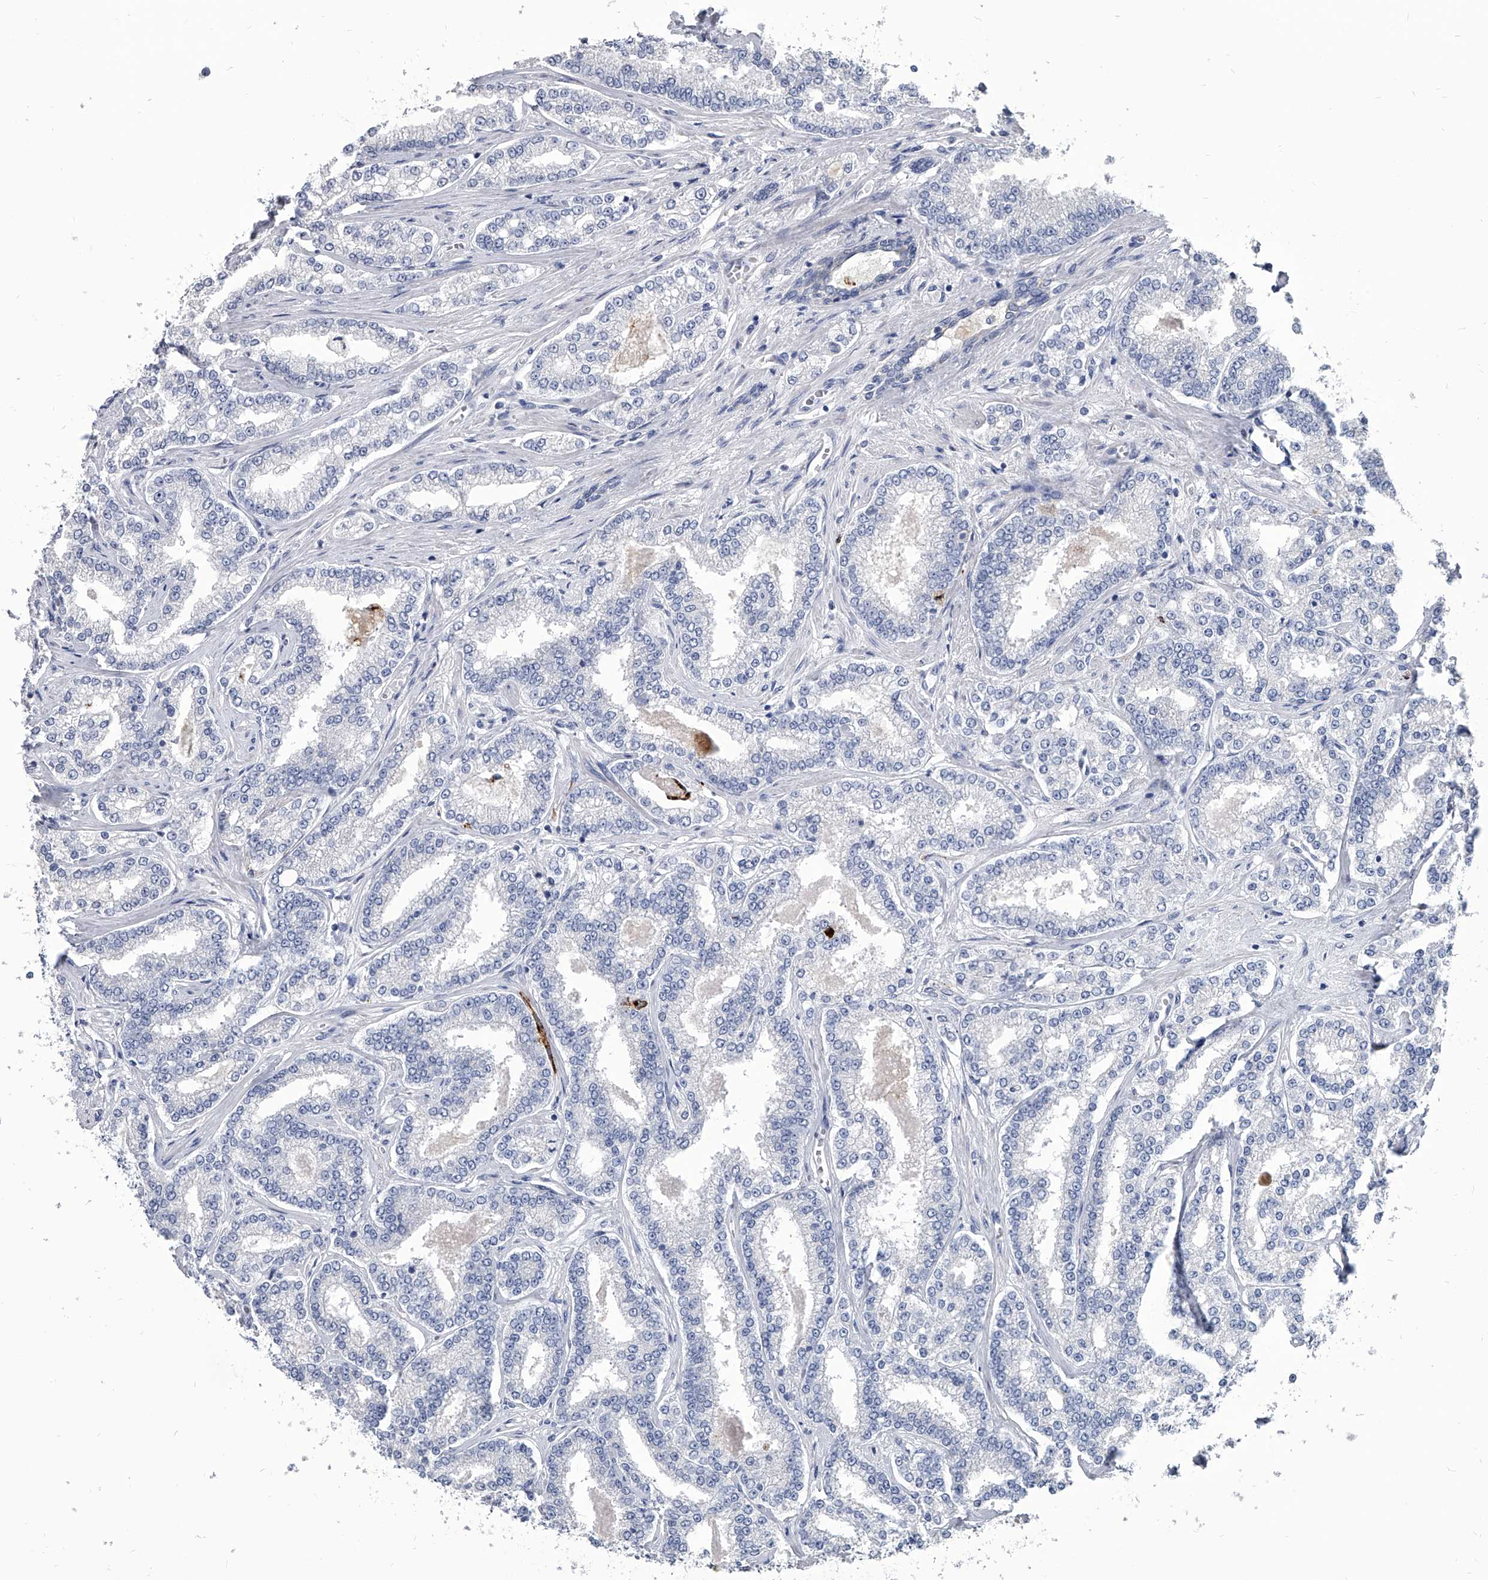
{"staining": {"intensity": "negative", "quantity": "none", "location": "none"}, "tissue": "prostate cancer", "cell_type": "Tumor cells", "image_type": "cancer", "snomed": [{"axis": "morphology", "description": "Normal tissue, NOS"}, {"axis": "morphology", "description": "Adenocarcinoma, High grade"}, {"axis": "topography", "description": "Prostate"}], "caption": "IHC micrograph of human prostate adenocarcinoma (high-grade) stained for a protein (brown), which demonstrates no expression in tumor cells.", "gene": "SPP1", "patient": {"sex": "male", "age": 83}}